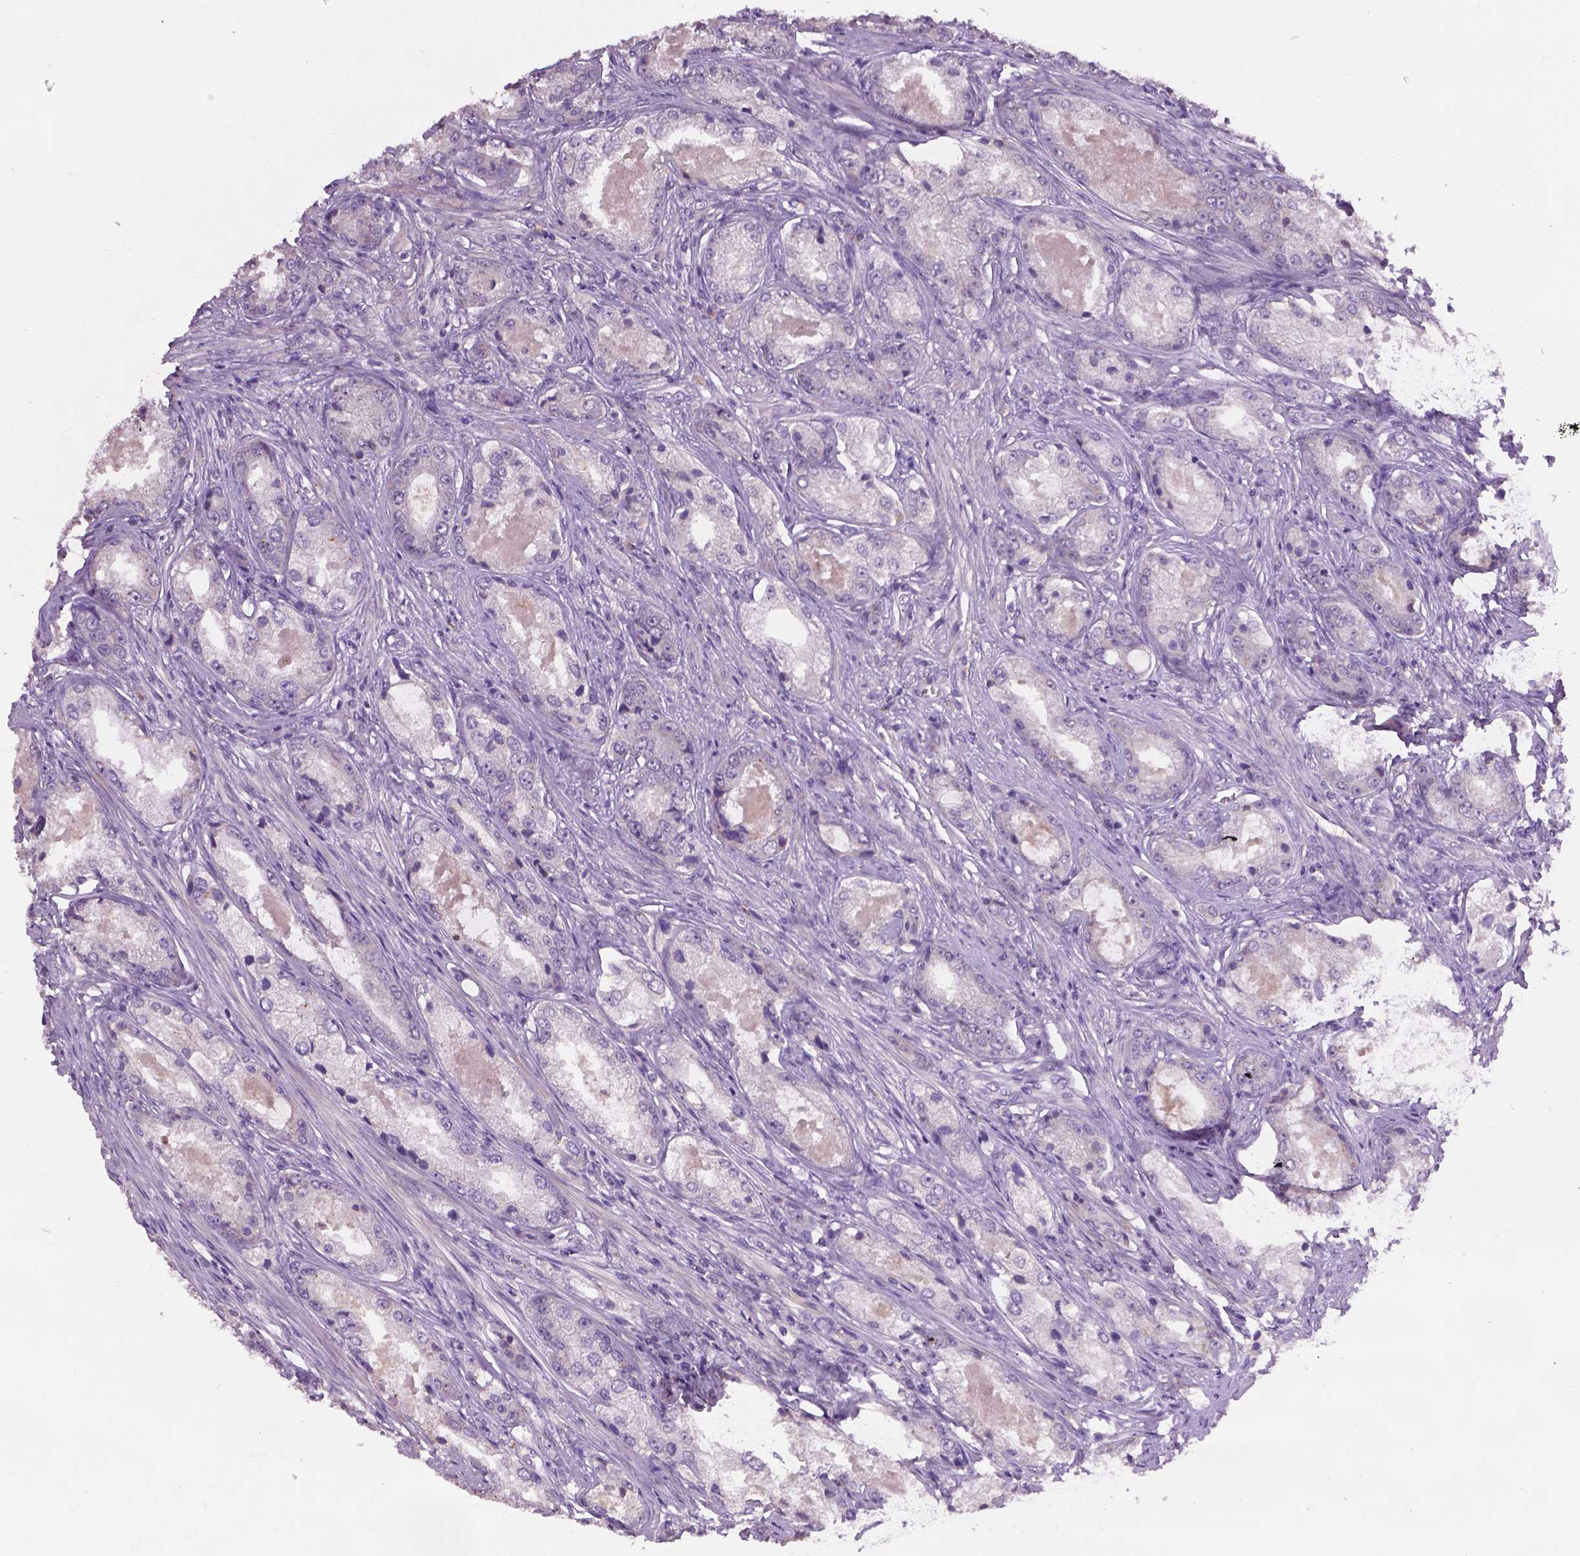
{"staining": {"intensity": "negative", "quantity": "none", "location": "none"}, "tissue": "prostate cancer", "cell_type": "Tumor cells", "image_type": "cancer", "snomed": [{"axis": "morphology", "description": "Adenocarcinoma, Low grade"}, {"axis": "topography", "description": "Prostate"}], "caption": "This is an IHC photomicrograph of prostate cancer. There is no positivity in tumor cells.", "gene": "GXYLT2", "patient": {"sex": "male", "age": 68}}